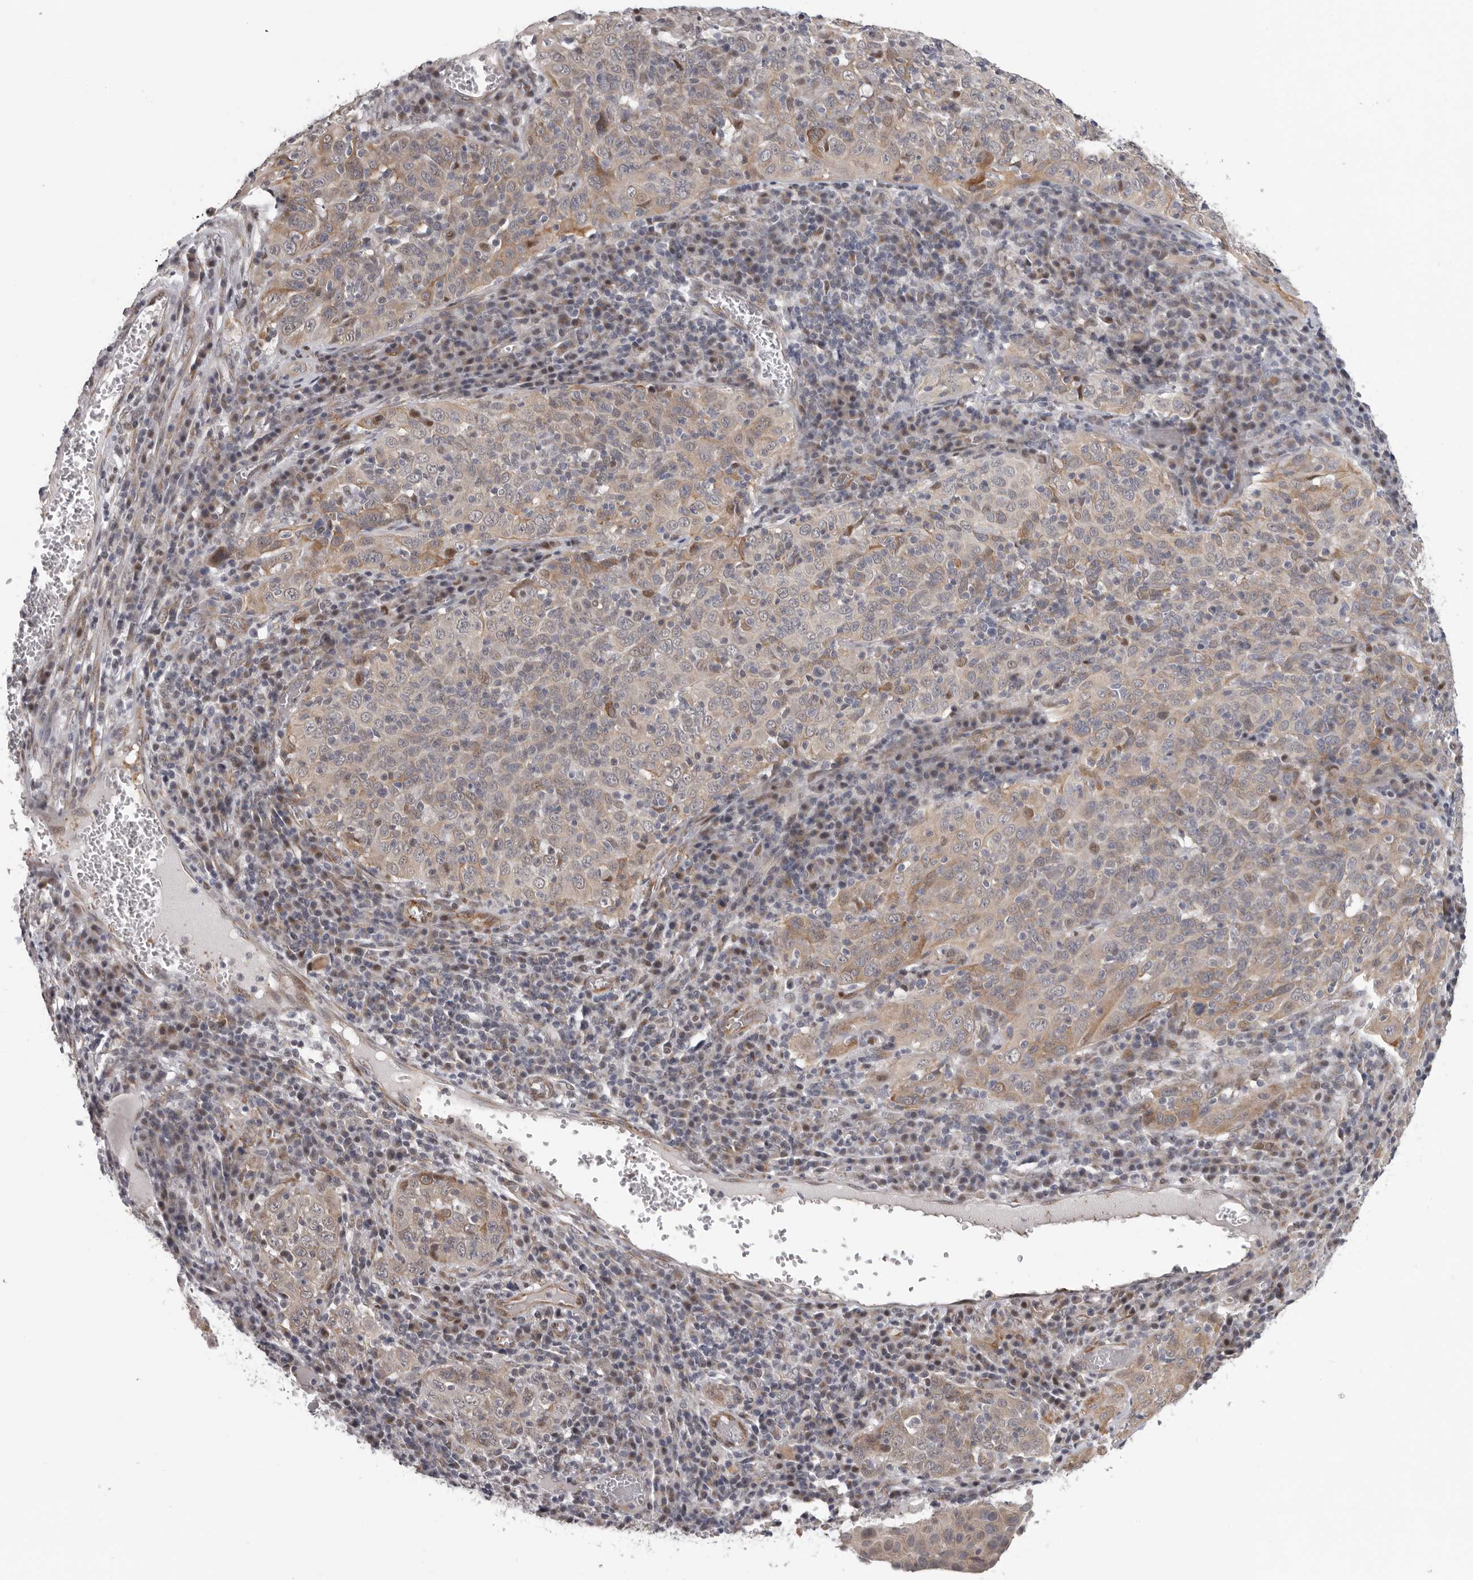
{"staining": {"intensity": "weak", "quantity": "25%-75%", "location": "cytoplasmic/membranous"}, "tissue": "cervical cancer", "cell_type": "Tumor cells", "image_type": "cancer", "snomed": [{"axis": "morphology", "description": "Squamous cell carcinoma, NOS"}, {"axis": "topography", "description": "Cervix"}], "caption": "Immunohistochemistry image of neoplastic tissue: human cervical cancer stained using IHC reveals low levels of weak protein expression localized specifically in the cytoplasmic/membranous of tumor cells, appearing as a cytoplasmic/membranous brown color.", "gene": "RALGPS2", "patient": {"sex": "female", "age": 46}}